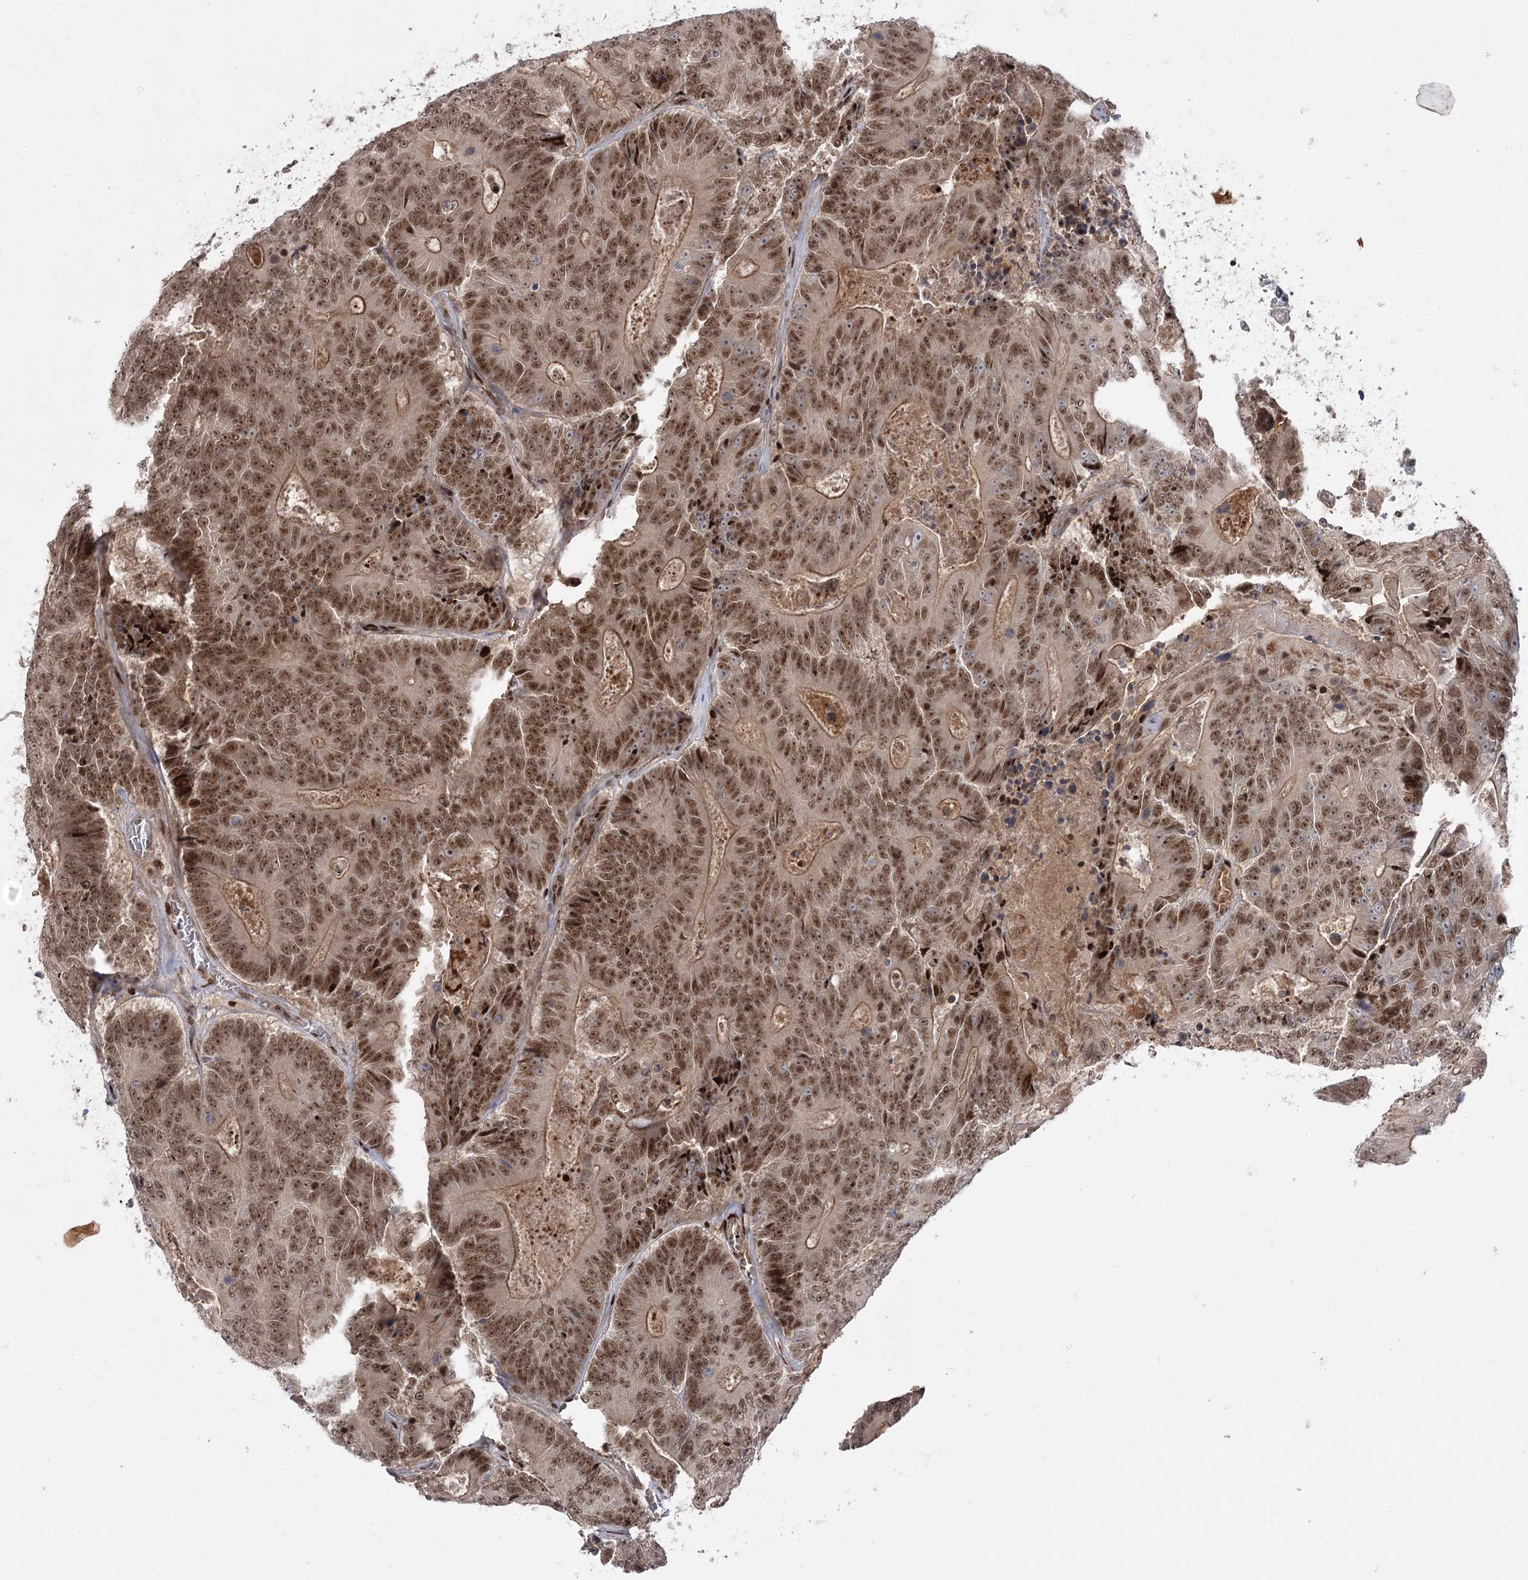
{"staining": {"intensity": "moderate", "quantity": ">75%", "location": "cytoplasmic/membranous,nuclear"}, "tissue": "colorectal cancer", "cell_type": "Tumor cells", "image_type": "cancer", "snomed": [{"axis": "morphology", "description": "Adenocarcinoma, NOS"}, {"axis": "topography", "description": "Colon"}], "caption": "Colorectal cancer (adenocarcinoma) tissue shows moderate cytoplasmic/membranous and nuclear positivity in about >75% of tumor cells, visualized by immunohistochemistry.", "gene": "HELQ", "patient": {"sex": "male", "age": 83}}